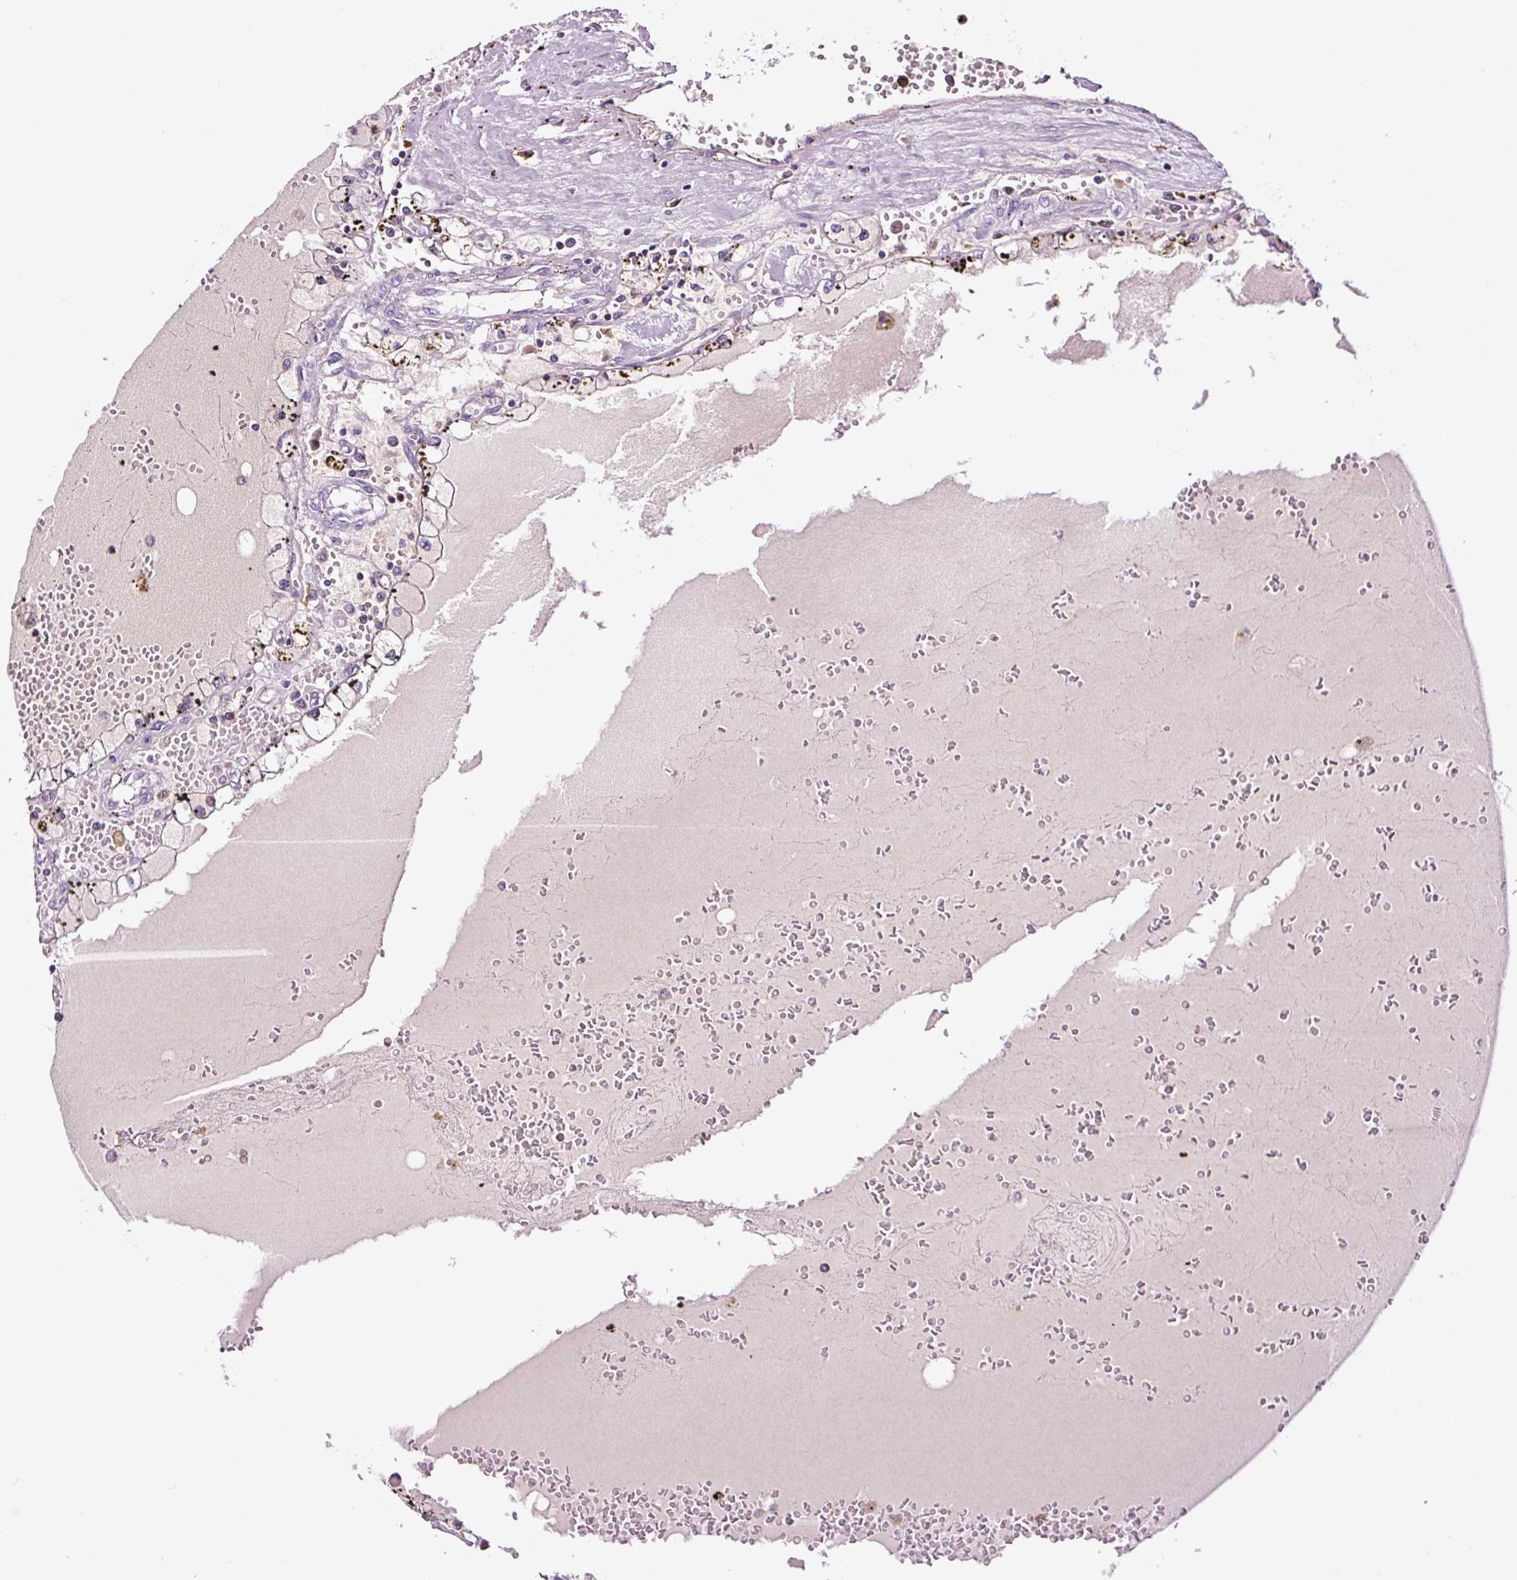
{"staining": {"intensity": "negative", "quantity": "none", "location": "none"}, "tissue": "renal cancer", "cell_type": "Tumor cells", "image_type": "cancer", "snomed": [{"axis": "morphology", "description": "Adenocarcinoma, NOS"}, {"axis": "topography", "description": "Kidney"}], "caption": "Tumor cells are negative for protein expression in human renal adenocarcinoma.", "gene": "TAFA3", "patient": {"sex": "male", "age": 56}}